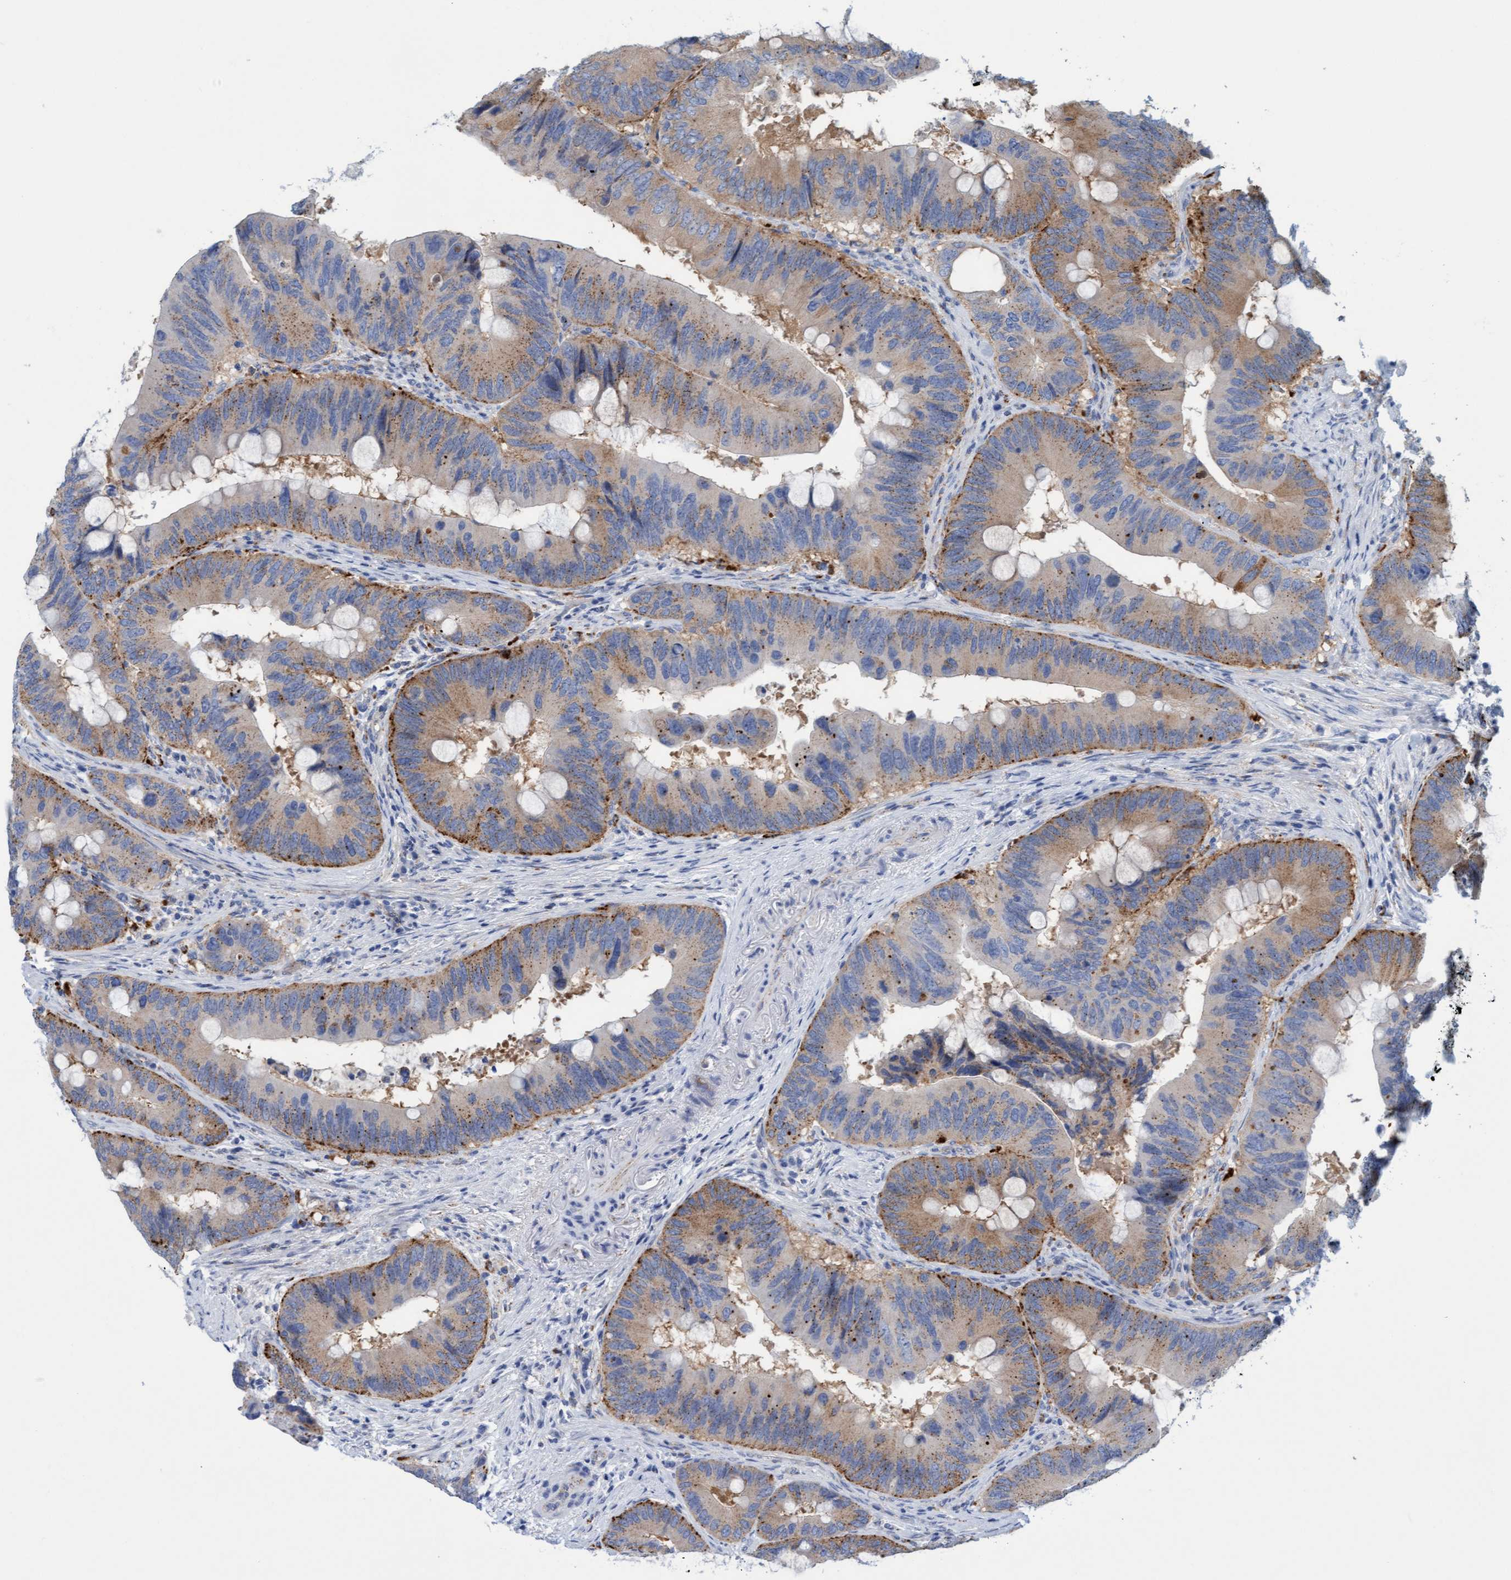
{"staining": {"intensity": "moderate", "quantity": ">75%", "location": "cytoplasmic/membranous"}, "tissue": "colorectal cancer", "cell_type": "Tumor cells", "image_type": "cancer", "snomed": [{"axis": "morphology", "description": "Adenocarcinoma, NOS"}, {"axis": "topography", "description": "Colon"}], "caption": "Protein analysis of colorectal cancer (adenocarcinoma) tissue exhibits moderate cytoplasmic/membranous staining in about >75% of tumor cells. (DAB IHC, brown staining for protein, blue staining for nuclei).", "gene": "SGSH", "patient": {"sex": "male", "age": 71}}